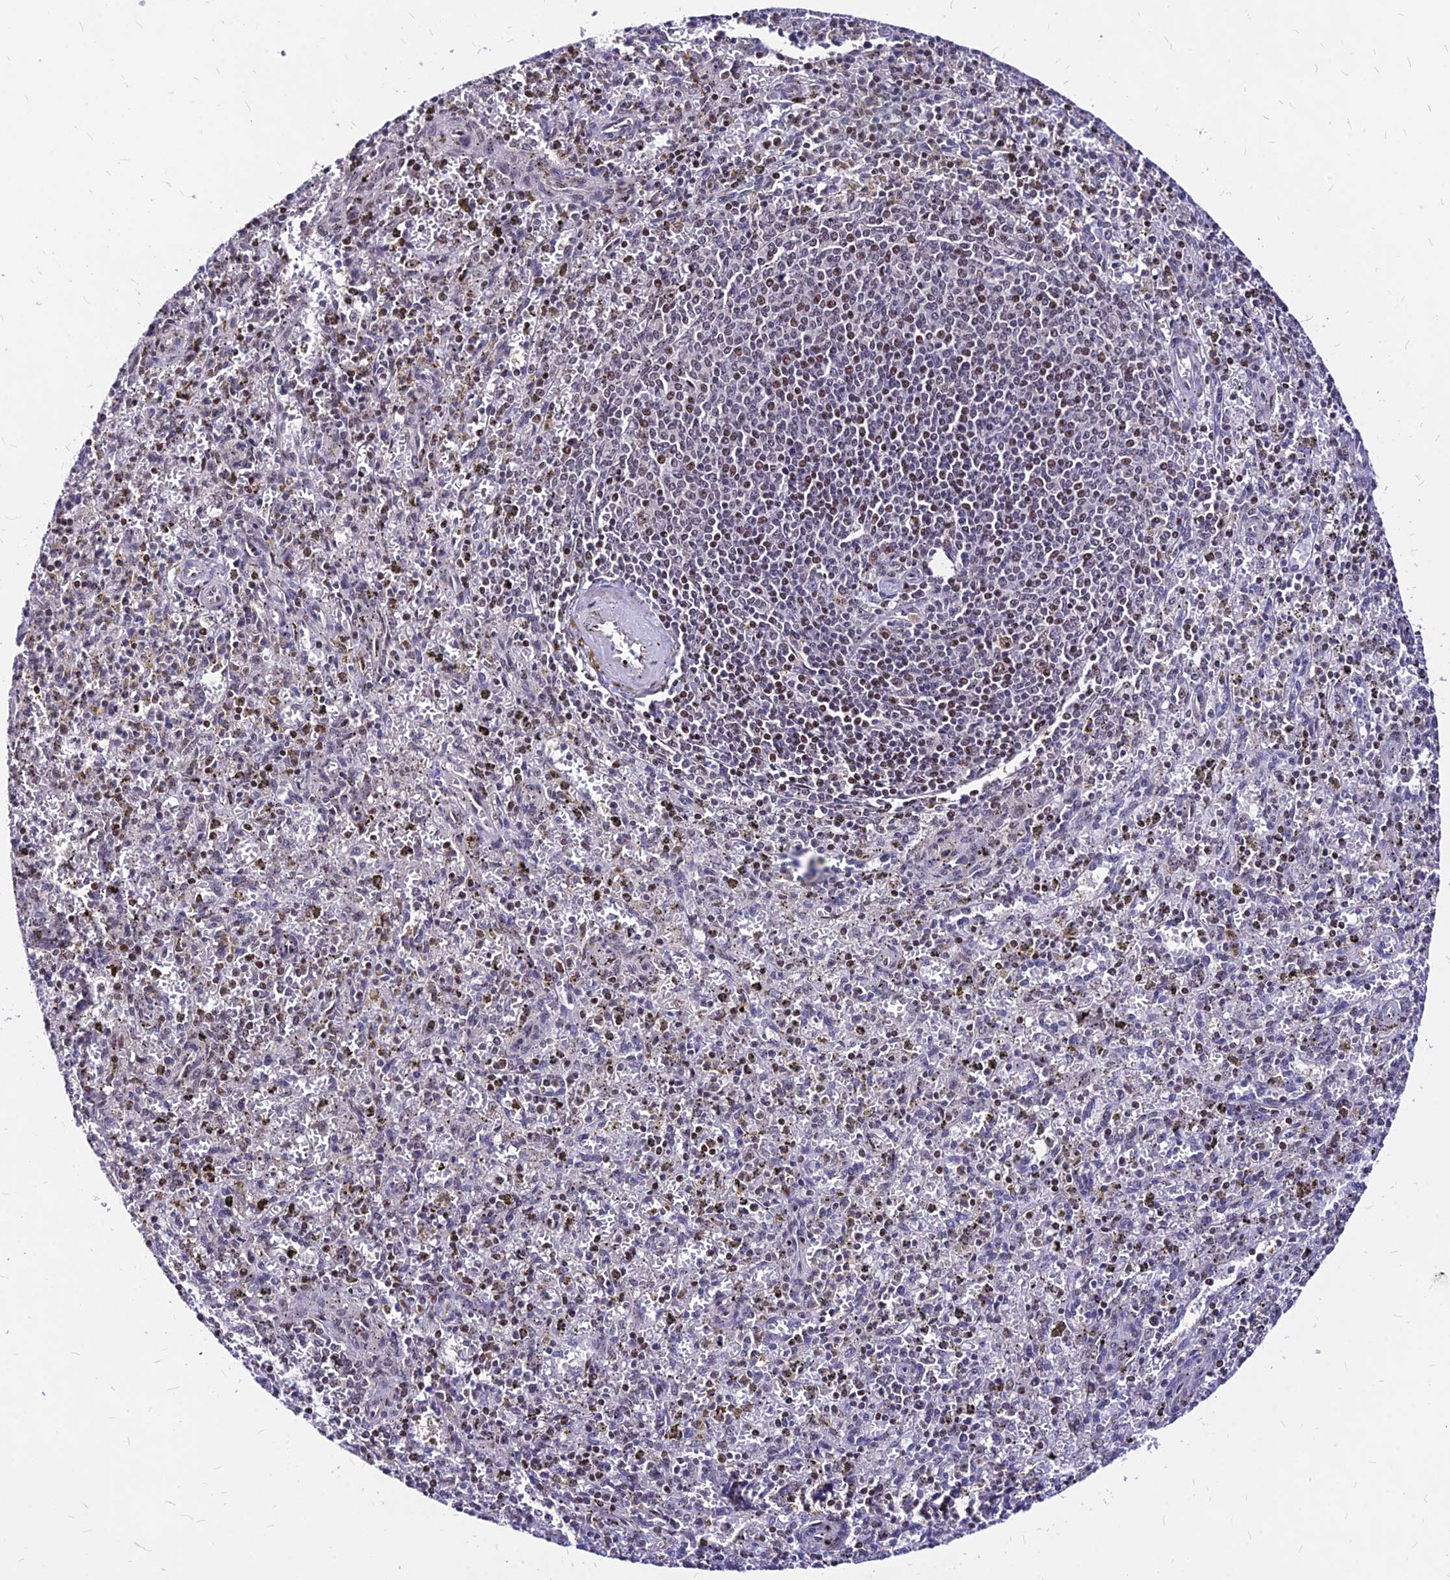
{"staining": {"intensity": "moderate", "quantity": "<25%", "location": "nuclear"}, "tissue": "spleen", "cell_type": "Cells in red pulp", "image_type": "normal", "snomed": [{"axis": "morphology", "description": "Normal tissue, NOS"}, {"axis": "topography", "description": "Spleen"}], "caption": "Immunohistochemical staining of benign spleen demonstrates low levels of moderate nuclear staining in about <25% of cells in red pulp.", "gene": "DDX55", "patient": {"sex": "male", "age": 72}}